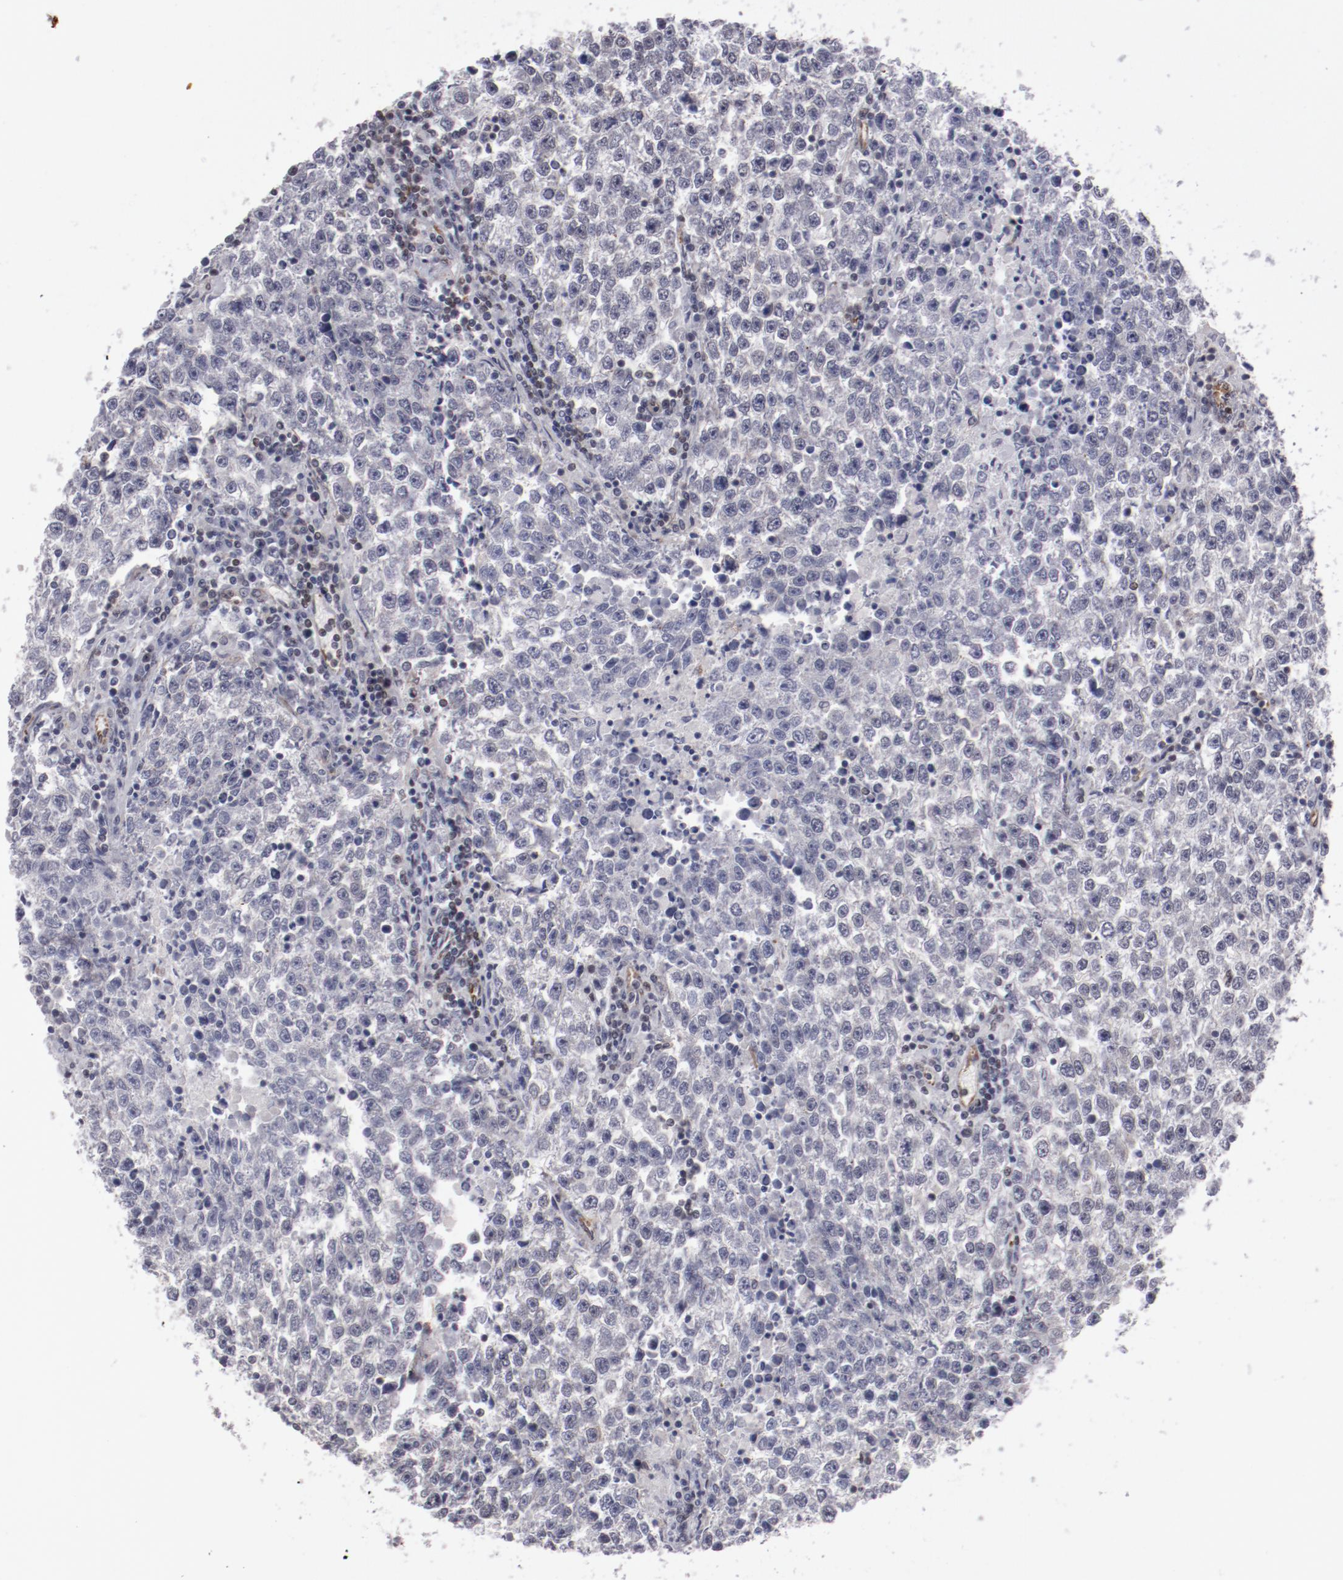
{"staining": {"intensity": "negative", "quantity": "none", "location": "none"}, "tissue": "testis cancer", "cell_type": "Tumor cells", "image_type": "cancer", "snomed": [{"axis": "morphology", "description": "Seminoma, NOS"}, {"axis": "topography", "description": "Testis"}], "caption": "Testis cancer was stained to show a protein in brown. There is no significant staining in tumor cells. The staining was performed using DAB to visualize the protein expression in brown, while the nuclei were stained in blue with hematoxylin (Magnification: 20x).", "gene": "LEF1", "patient": {"sex": "male", "age": 36}}